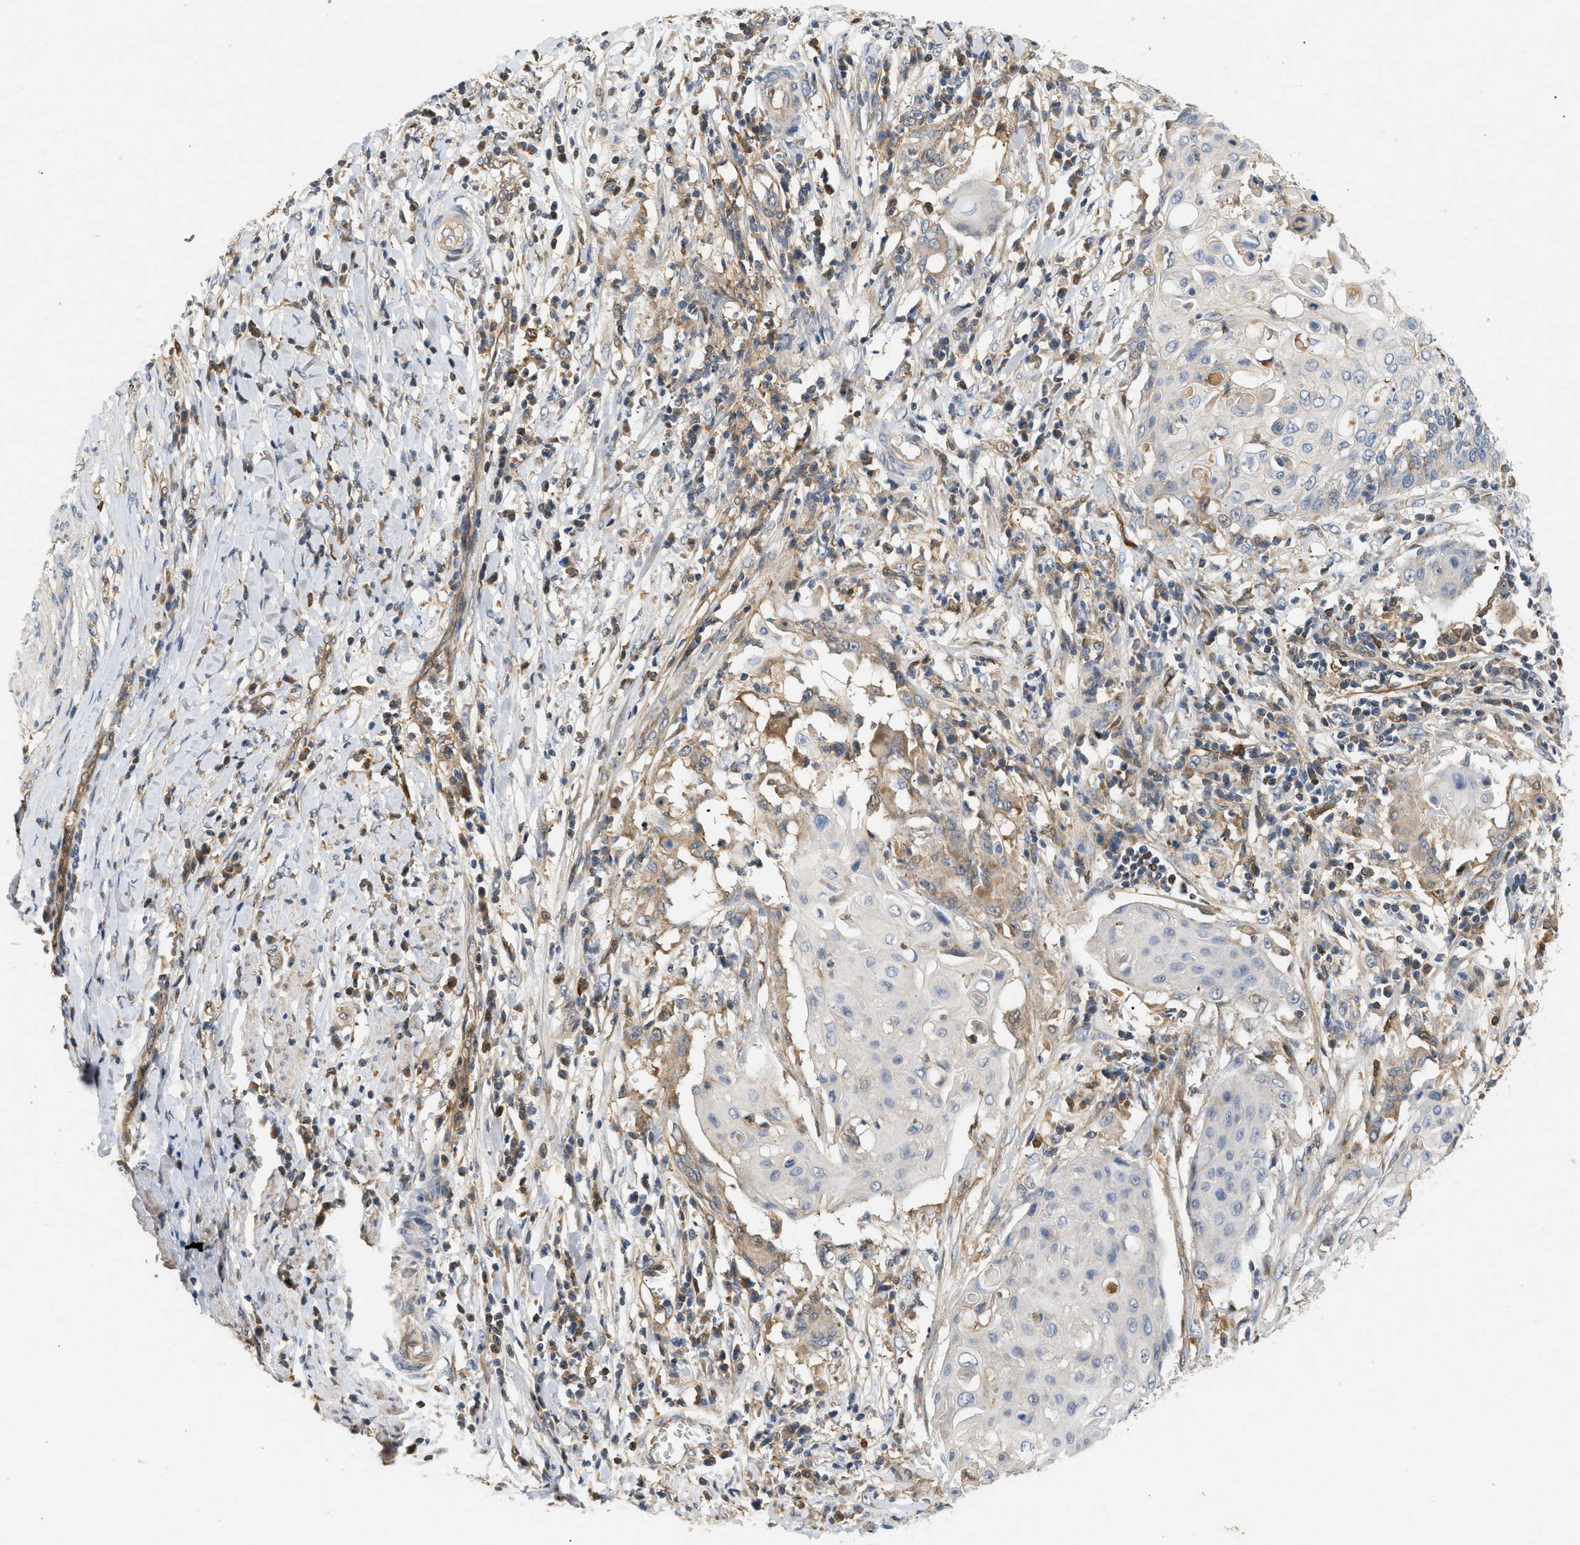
{"staining": {"intensity": "negative", "quantity": "none", "location": "none"}, "tissue": "cervical cancer", "cell_type": "Tumor cells", "image_type": "cancer", "snomed": [{"axis": "morphology", "description": "Squamous cell carcinoma, NOS"}, {"axis": "topography", "description": "Cervix"}], "caption": "Histopathology image shows no significant protein positivity in tumor cells of cervical cancer.", "gene": "FARS2", "patient": {"sex": "female", "age": 39}}